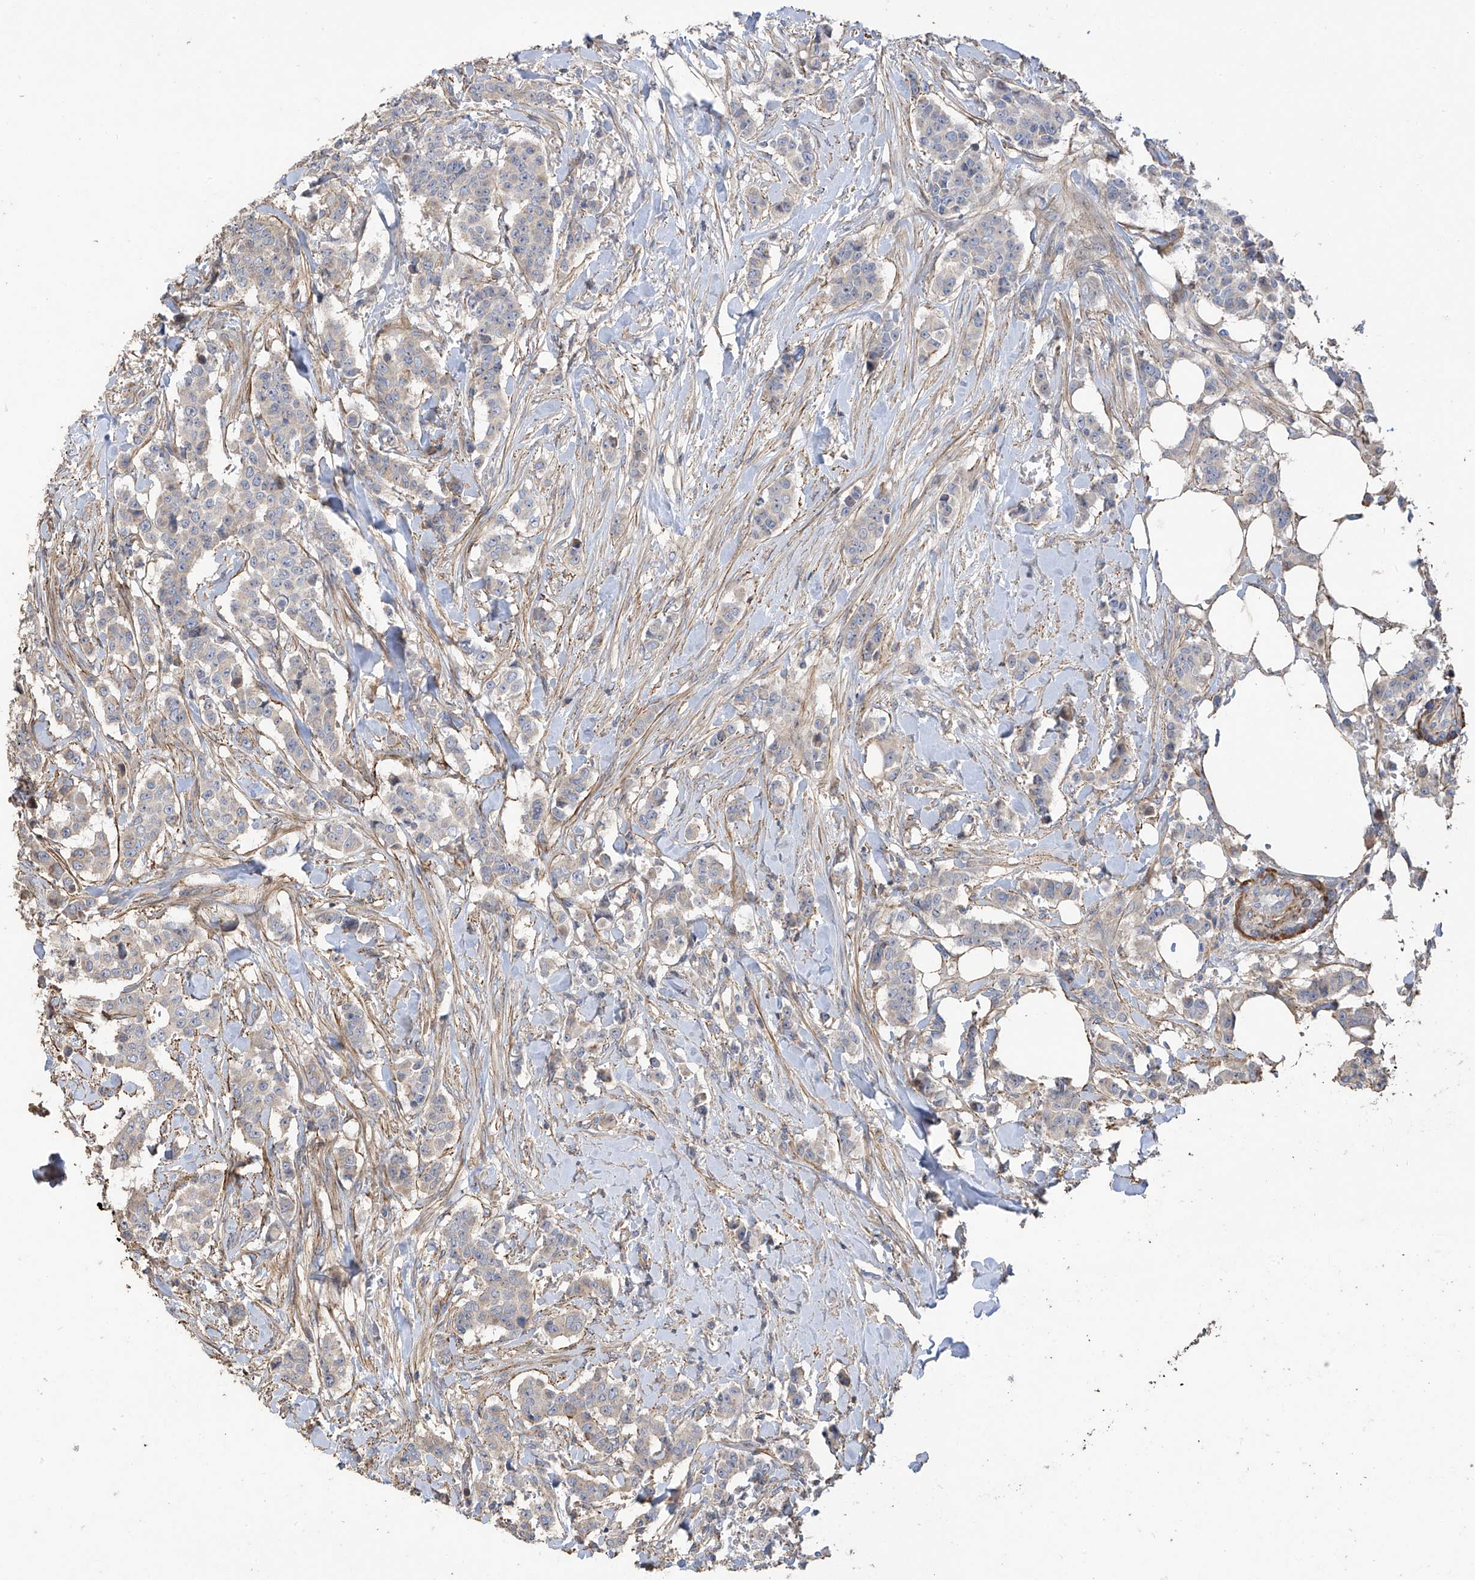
{"staining": {"intensity": "weak", "quantity": "<25%", "location": "cytoplasmic/membranous"}, "tissue": "breast cancer", "cell_type": "Tumor cells", "image_type": "cancer", "snomed": [{"axis": "morphology", "description": "Duct carcinoma"}, {"axis": "topography", "description": "Breast"}], "caption": "This histopathology image is of breast cancer (intraductal carcinoma) stained with immunohistochemistry to label a protein in brown with the nuclei are counter-stained blue. There is no positivity in tumor cells. (DAB (3,3'-diaminobenzidine) IHC with hematoxylin counter stain).", "gene": "SLC43A3", "patient": {"sex": "female", "age": 40}}